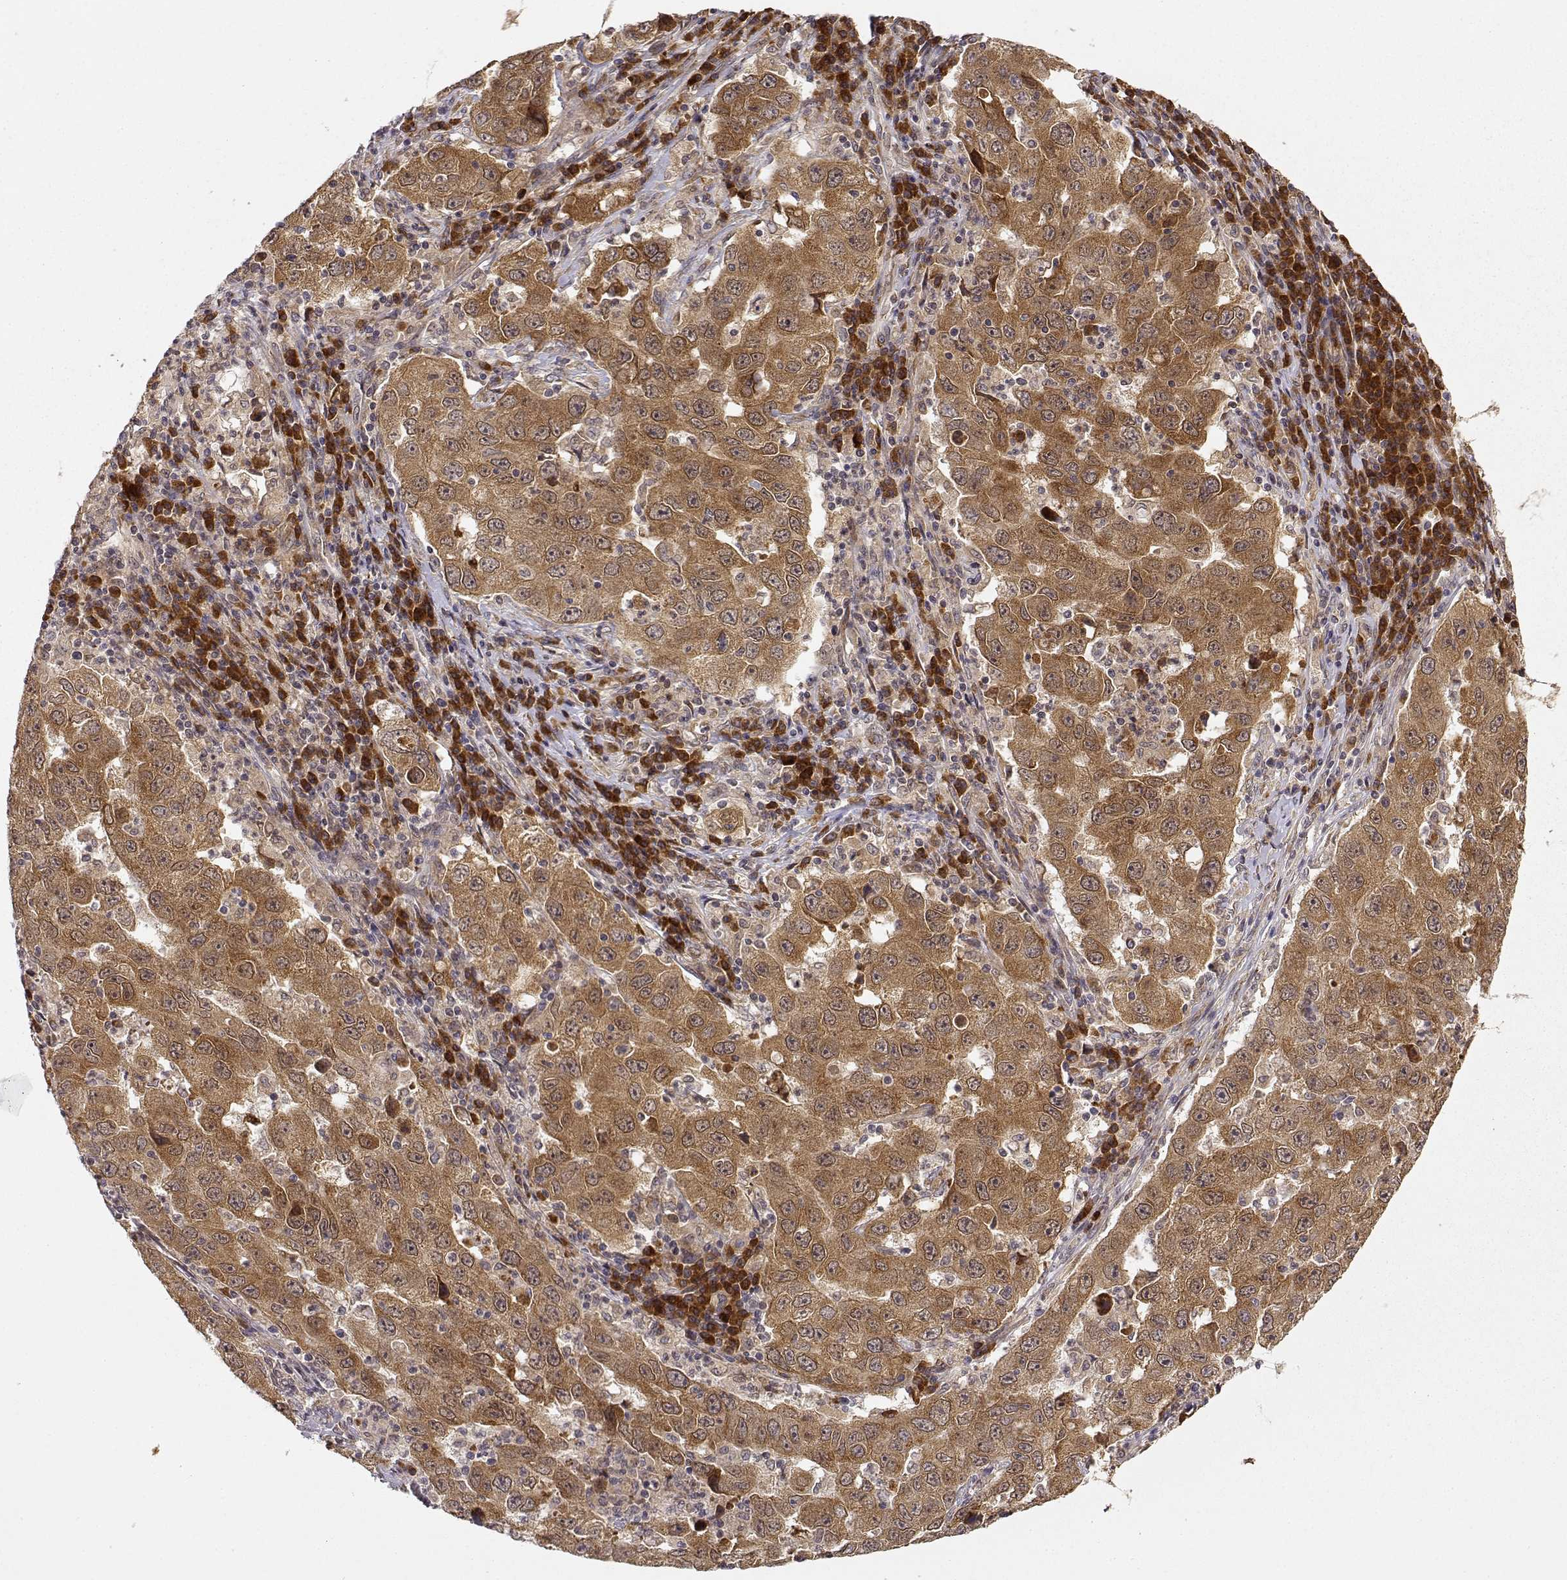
{"staining": {"intensity": "moderate", "quantity": ">75%", "location": "cytoplasmic/membranous"}, "tissue": "lung cancer", "cell_type": "Tumor cells", "image_type": "cancer", "snomed": [{"axis": "morphology", "description": "Adenocarcinoma, NOS"}, {"axis": "topography", "description": "Lung"}], "caption": "IHC of human lung cancer displays medium levels of moderate cytoplasmic/membranous staining in about >75% of tumor cells.", "gene": "ERGIC2", "patient": {"sex": "male", "age": 73}}